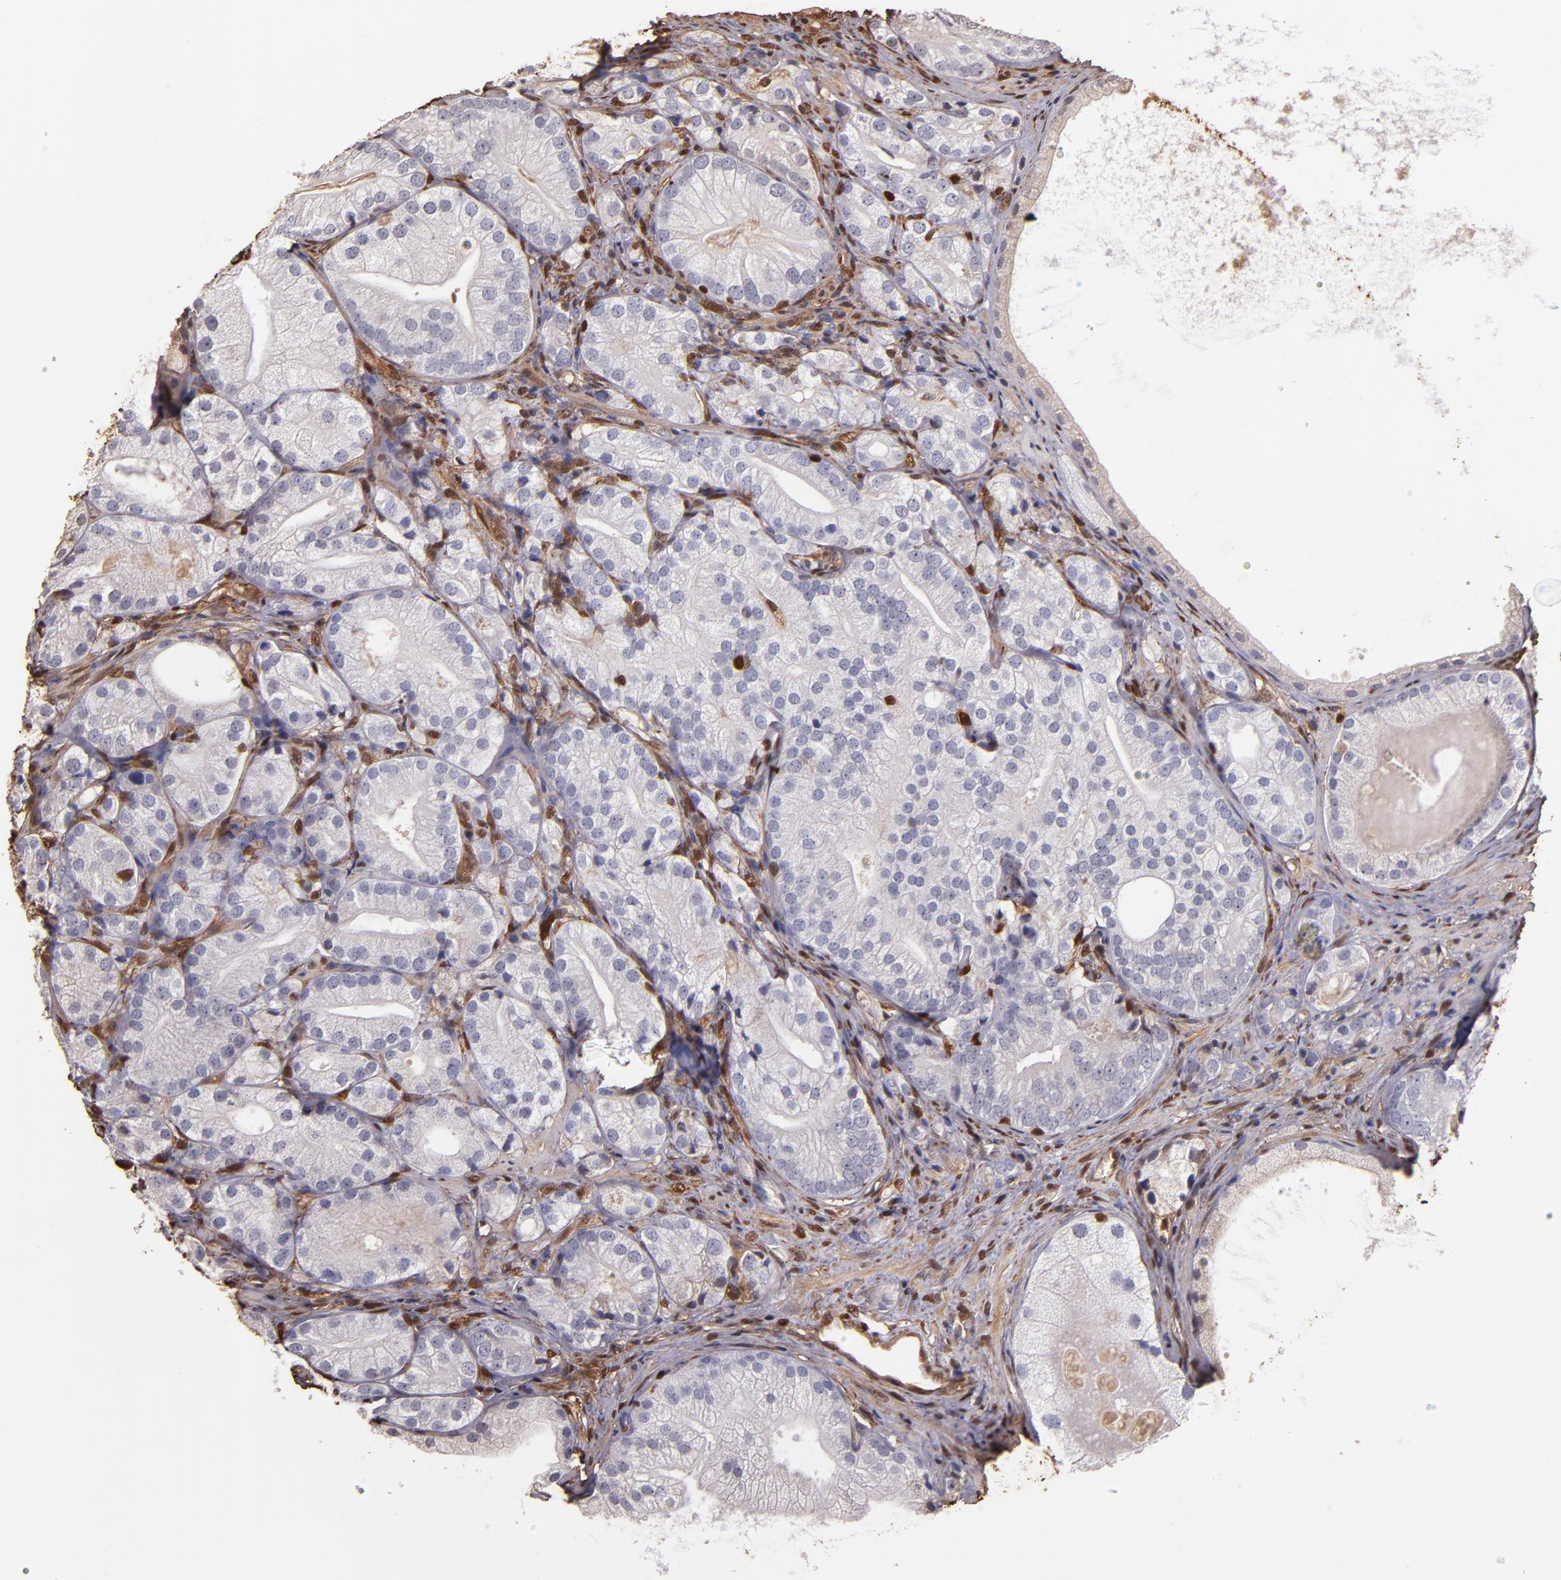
{"staining": {"intensity": "negative", "quantity": "none", "location": "none"}, "tissue": "prostate cancer", "cell_type": "Tumor cells", "image_type": "cancer", "snomed": [{"axis": "morphology", "description": "Adenocarcinoma, Low grade"}, {"axis": "topography", "description": "Prostate"}], "caption": "Prostate cancer was stained to show a protein in brown. There is no significant positivity in tumor cells.", "gene": "S100A6", "patient": {"sex": "male", "age": 69}}